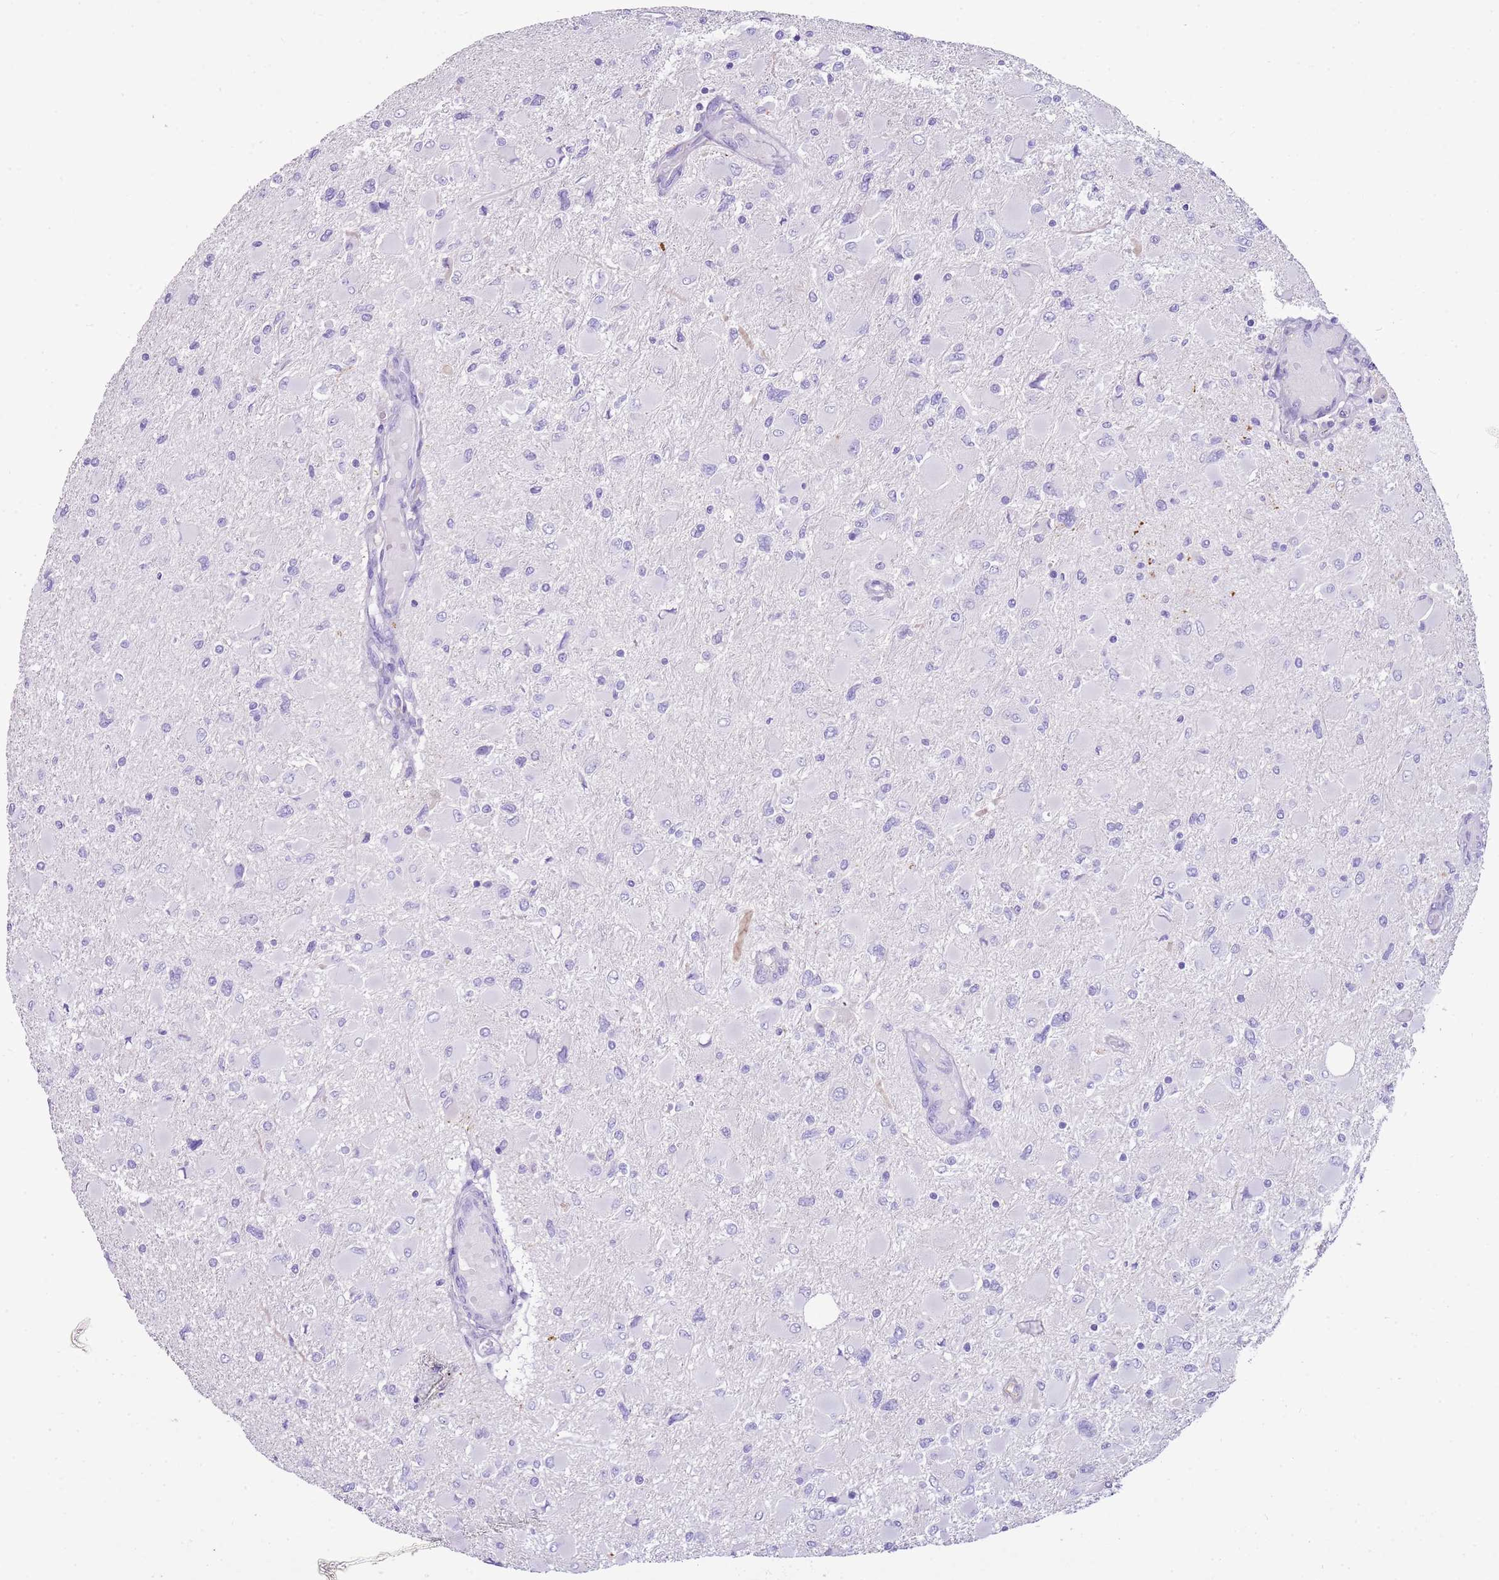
{"staining": {"intensity": "negative", "quantity": "none", "location": "none"}, "tissue": "glioma", "cell_type": "Tumor cells", "image_type": "cancer", "snomed": [{"axis": "morphology", "description": "Glioma, malignant, High grade"}, {"axis": "topography", "description": "Cerebral cortex"}], "caption": "Tumor cells show no significant protein staining in high-grade glioma (malignant). (DAB (3,3'-diaminobenzidine) immunohistochemistry (IHC) visualized using brightfield microscopy, high magnification).", "gene": "IGKV3D-11", "patient": {"sex": "female", "age": 36}}